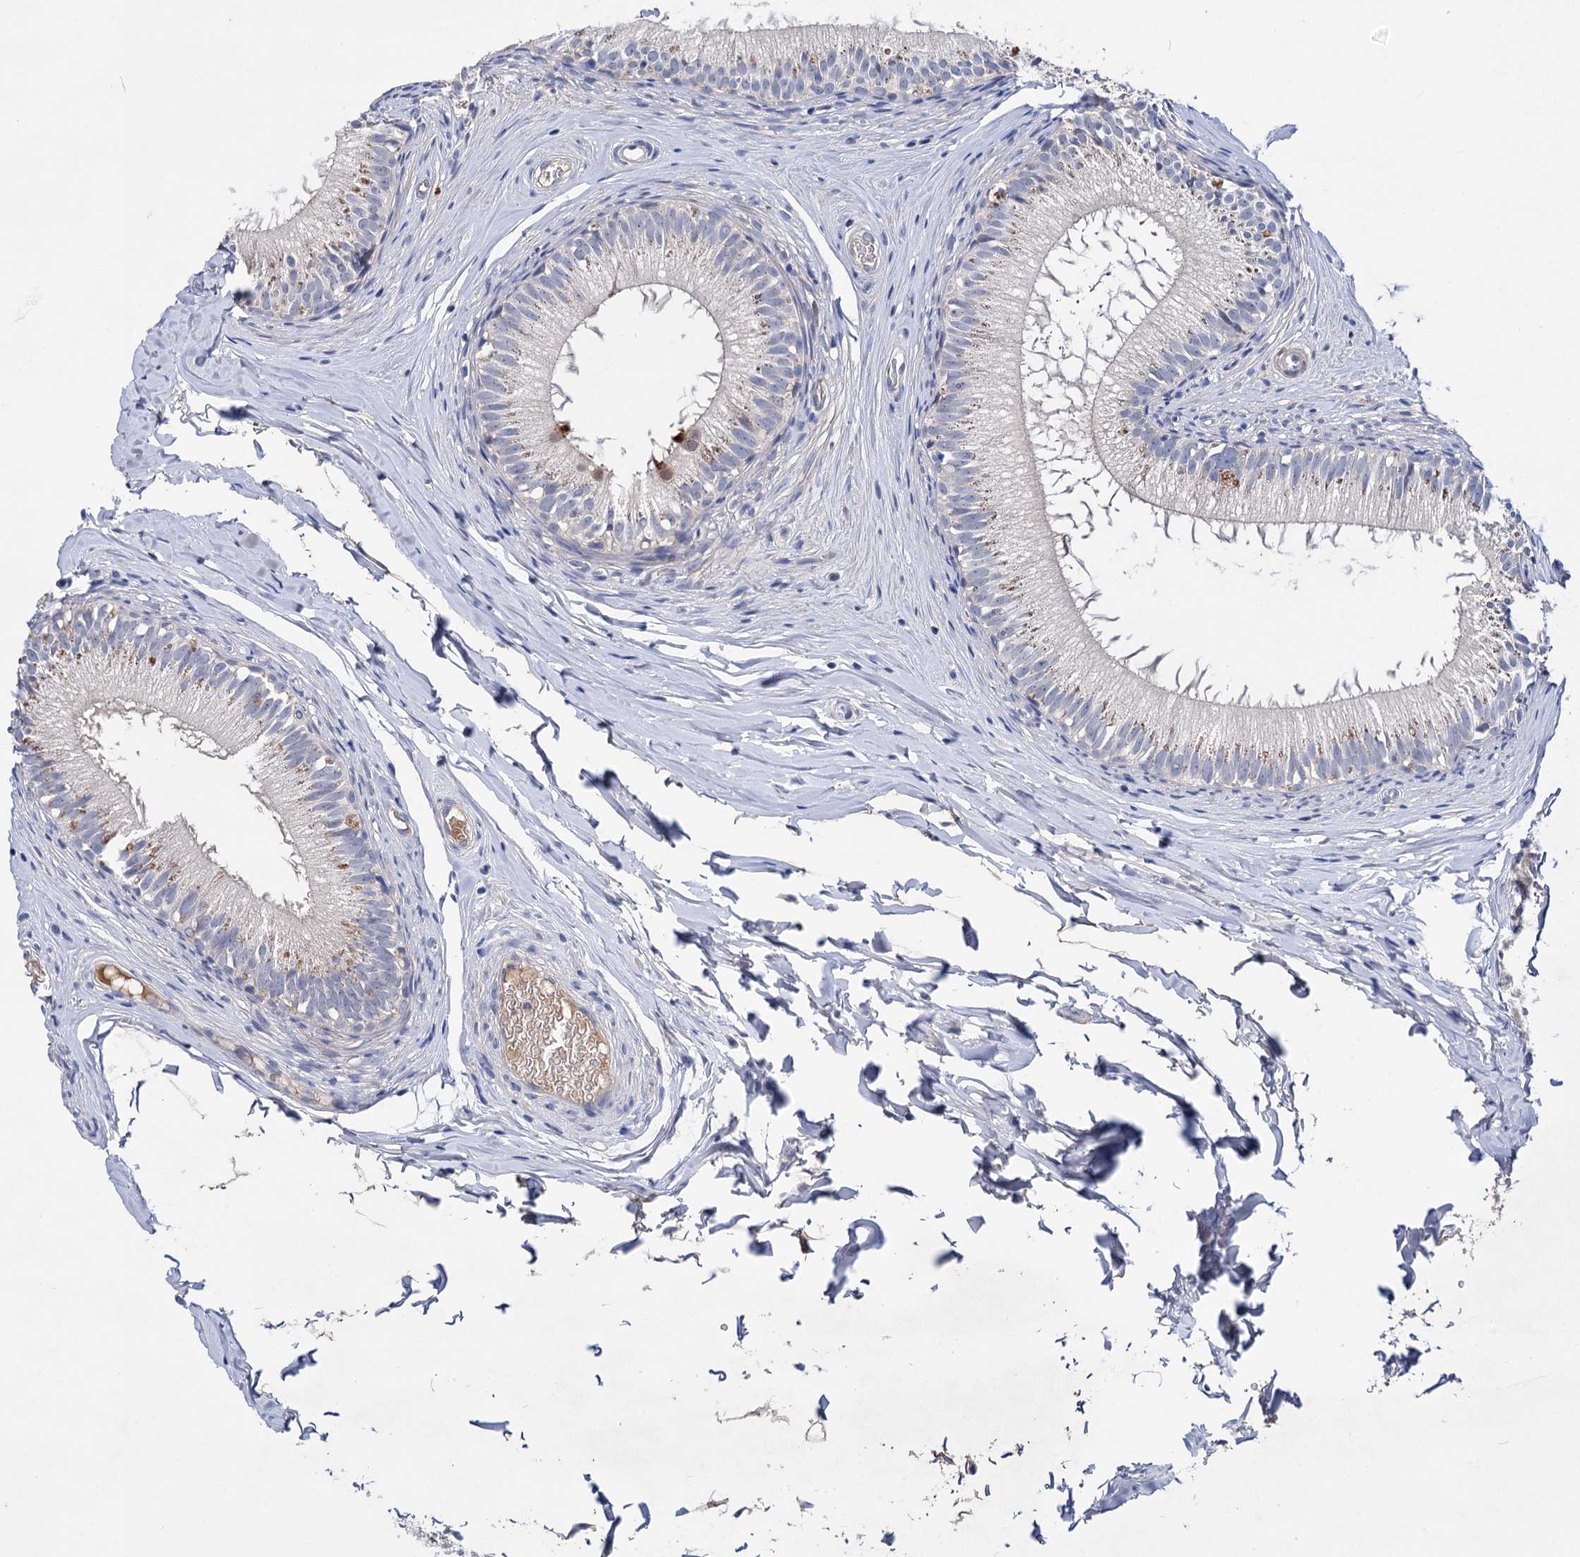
{"staining": {"intensity": "moderate", "quantity": "<25%", "location": "cytoplasmic/membranous"}, "tissue": "epididymis", "cell_type": "Glandular cells", "image_type": "normal", "snomed": [{"axis": "morphology", "description": "Normal tissue, NOS"}, {"axis": "topography", "description": "Epididymis"}], "caption": "Epididymis stained with IHC exhibits moderate cytoplasmic/membranous positivity in approximately <25% of glandular cells.", "gene": "PPP1R32", "patient": {"sex": "male", "age": 34}}